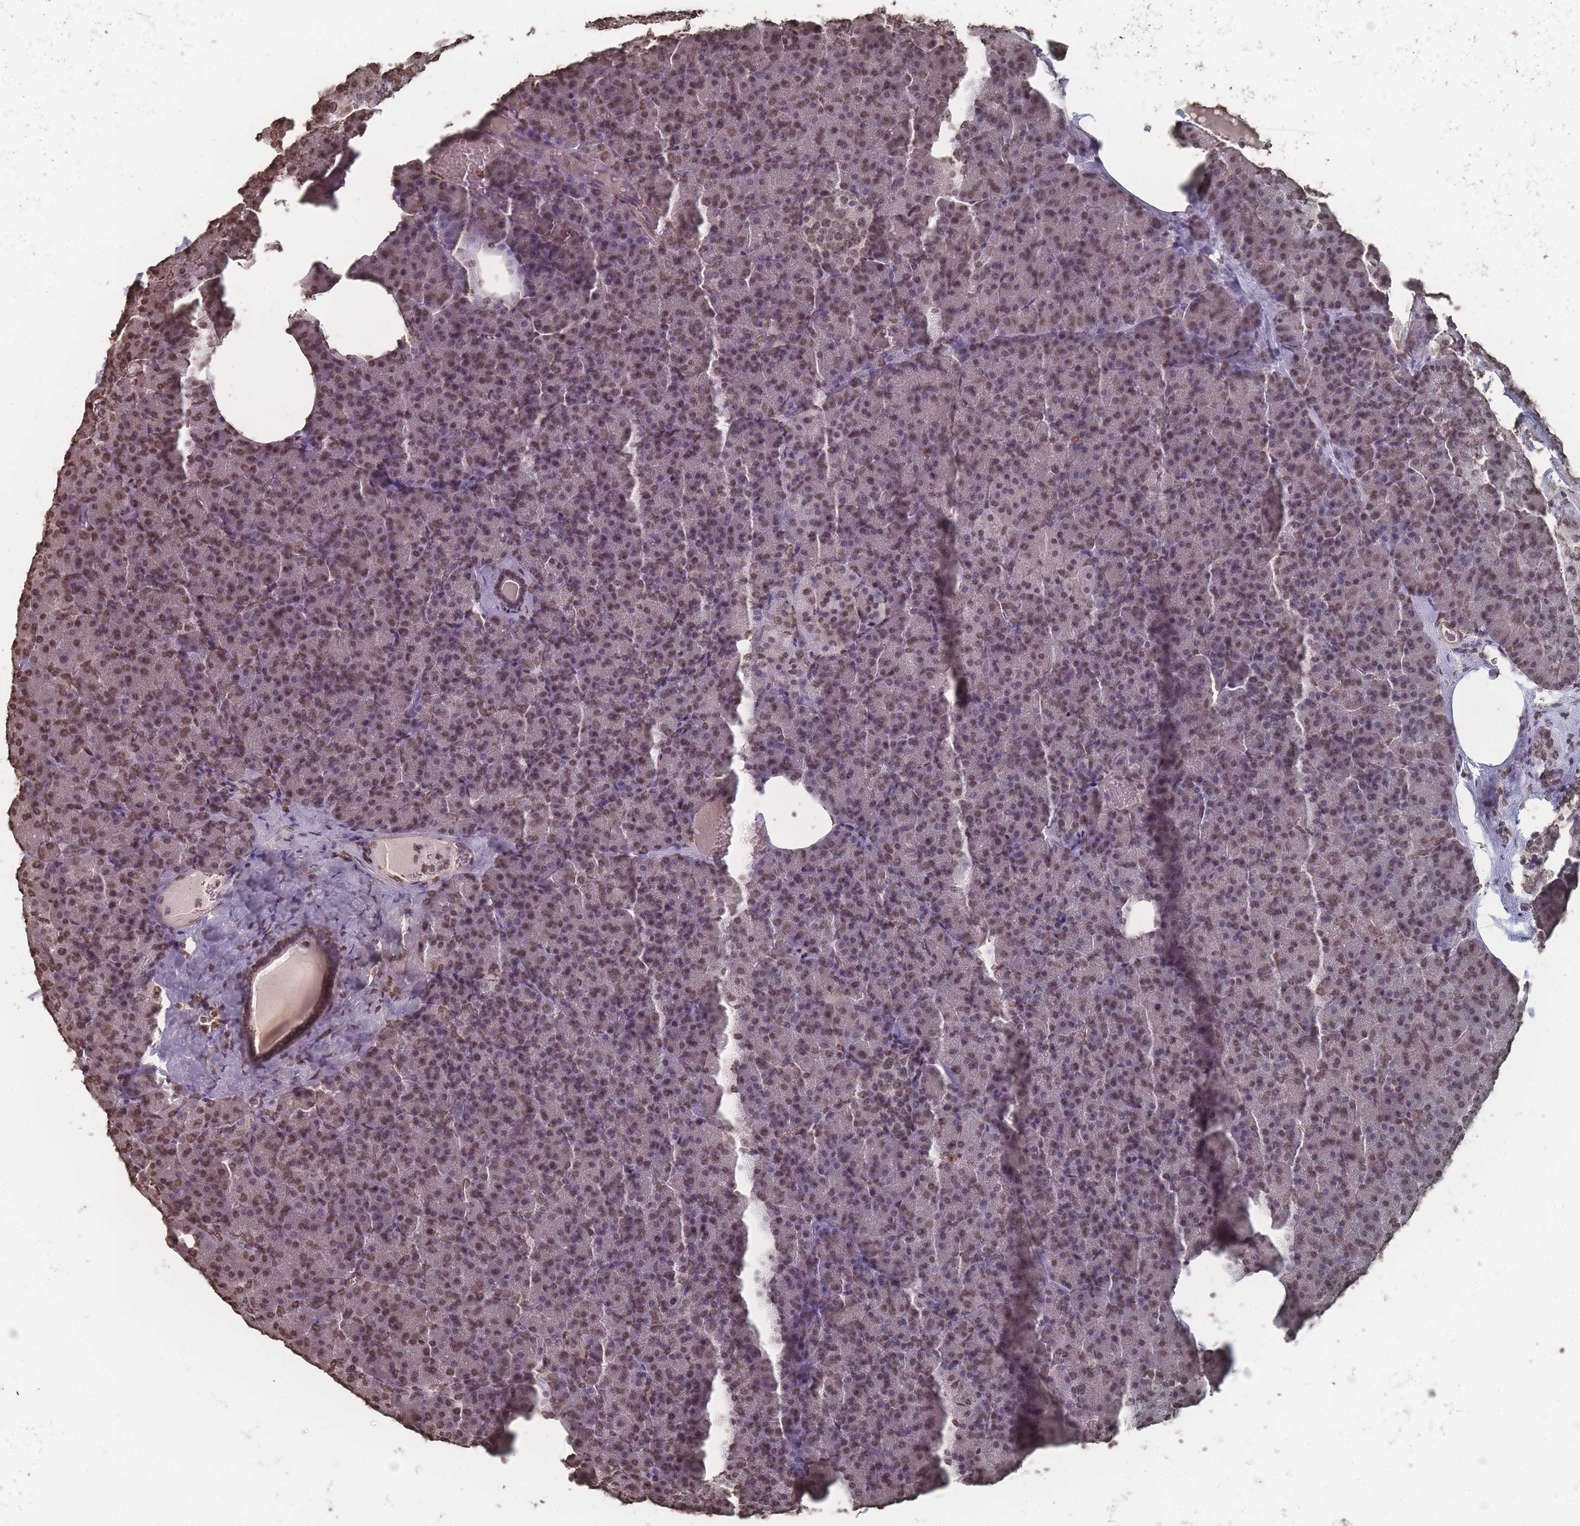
{"staining": {"intensity": "moderate", "quantity": ">75%", "location": "nuclear"}, "tissue": "pancreas", "cell_type": "Exocrine glandular cells", "image_type": "normal", "snomed": [{"axis": "morphology", "description": "Normal tissue, NOS"}, {"axis": "morphology", "description": "Carcinoid, malignant, NOS"}, {"axis": "topography", "description": "Pancreas"}], "caption": "Immunohistochemical staining of unremarkable pancreas shows moderate nuclear protein staining in approximately >75% of exocrine glandular cells. (IHC, brightfield microscopy, high magnification).", "gene": "PLEKHG5", "patient": {"sex": "female", "age": 35}}